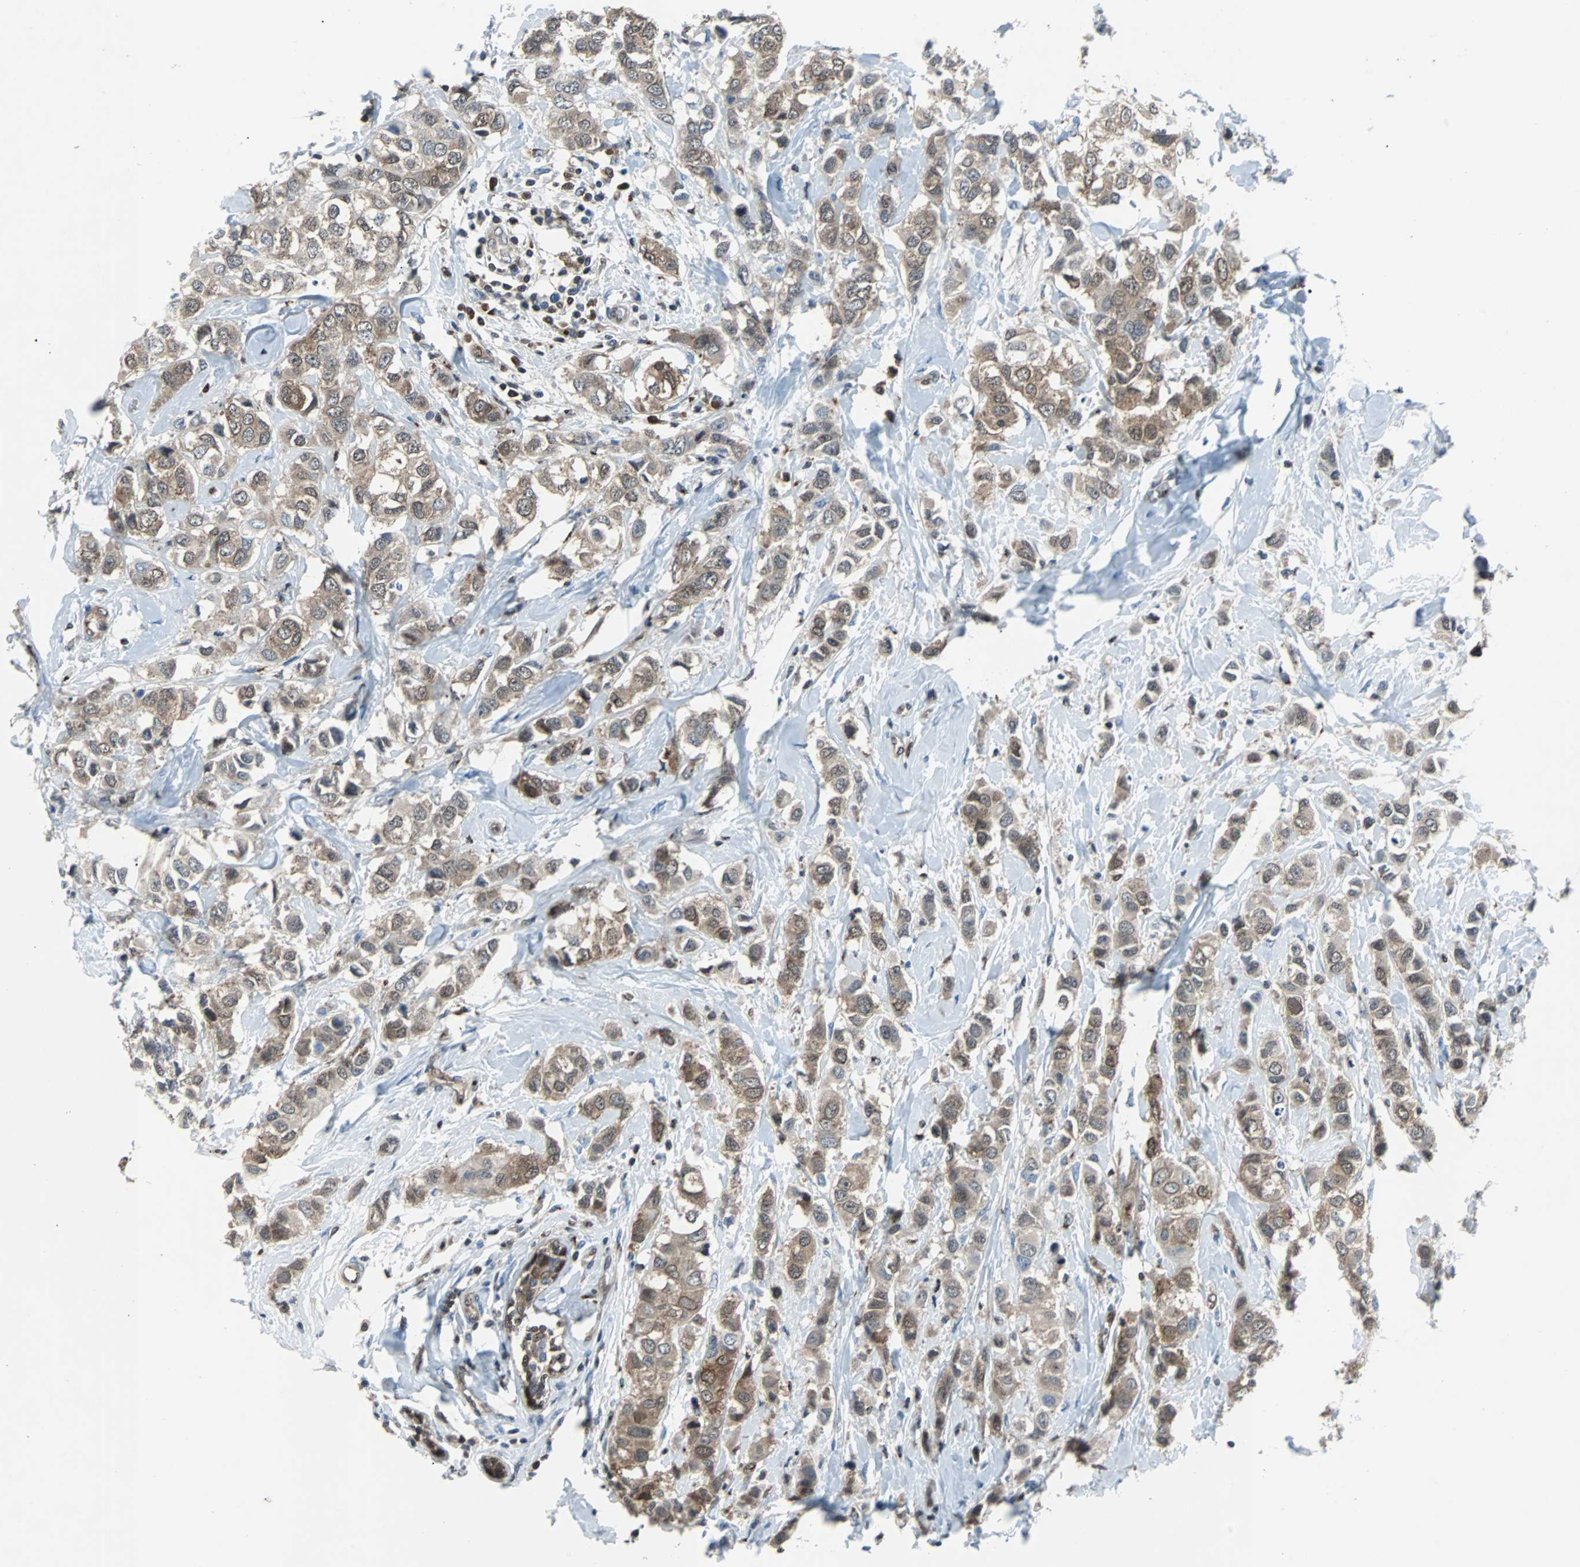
{"staining": {"intensity": "weak", "quantity": ">75%", "location": "cytoplasmic/membranous,nuclear"}, "tissue": "breast cancer", "cell_type": "Tumor cells", "image_type": "cancer", "snomed": [{"axis": "morphology", "description": "Duct carcinoma"}, {"axis": "topography", "description": "Breast"}], "caption": "Immunohistochemical staining of human breast cancer (invasive ductal carcinoma) reveals low levels of weak cytoplasmic/membranous and nuclear staining in about >75% of tumor cells.", "gene": "MAP2K6", "patient": {"sex": "female", "age": 50}}